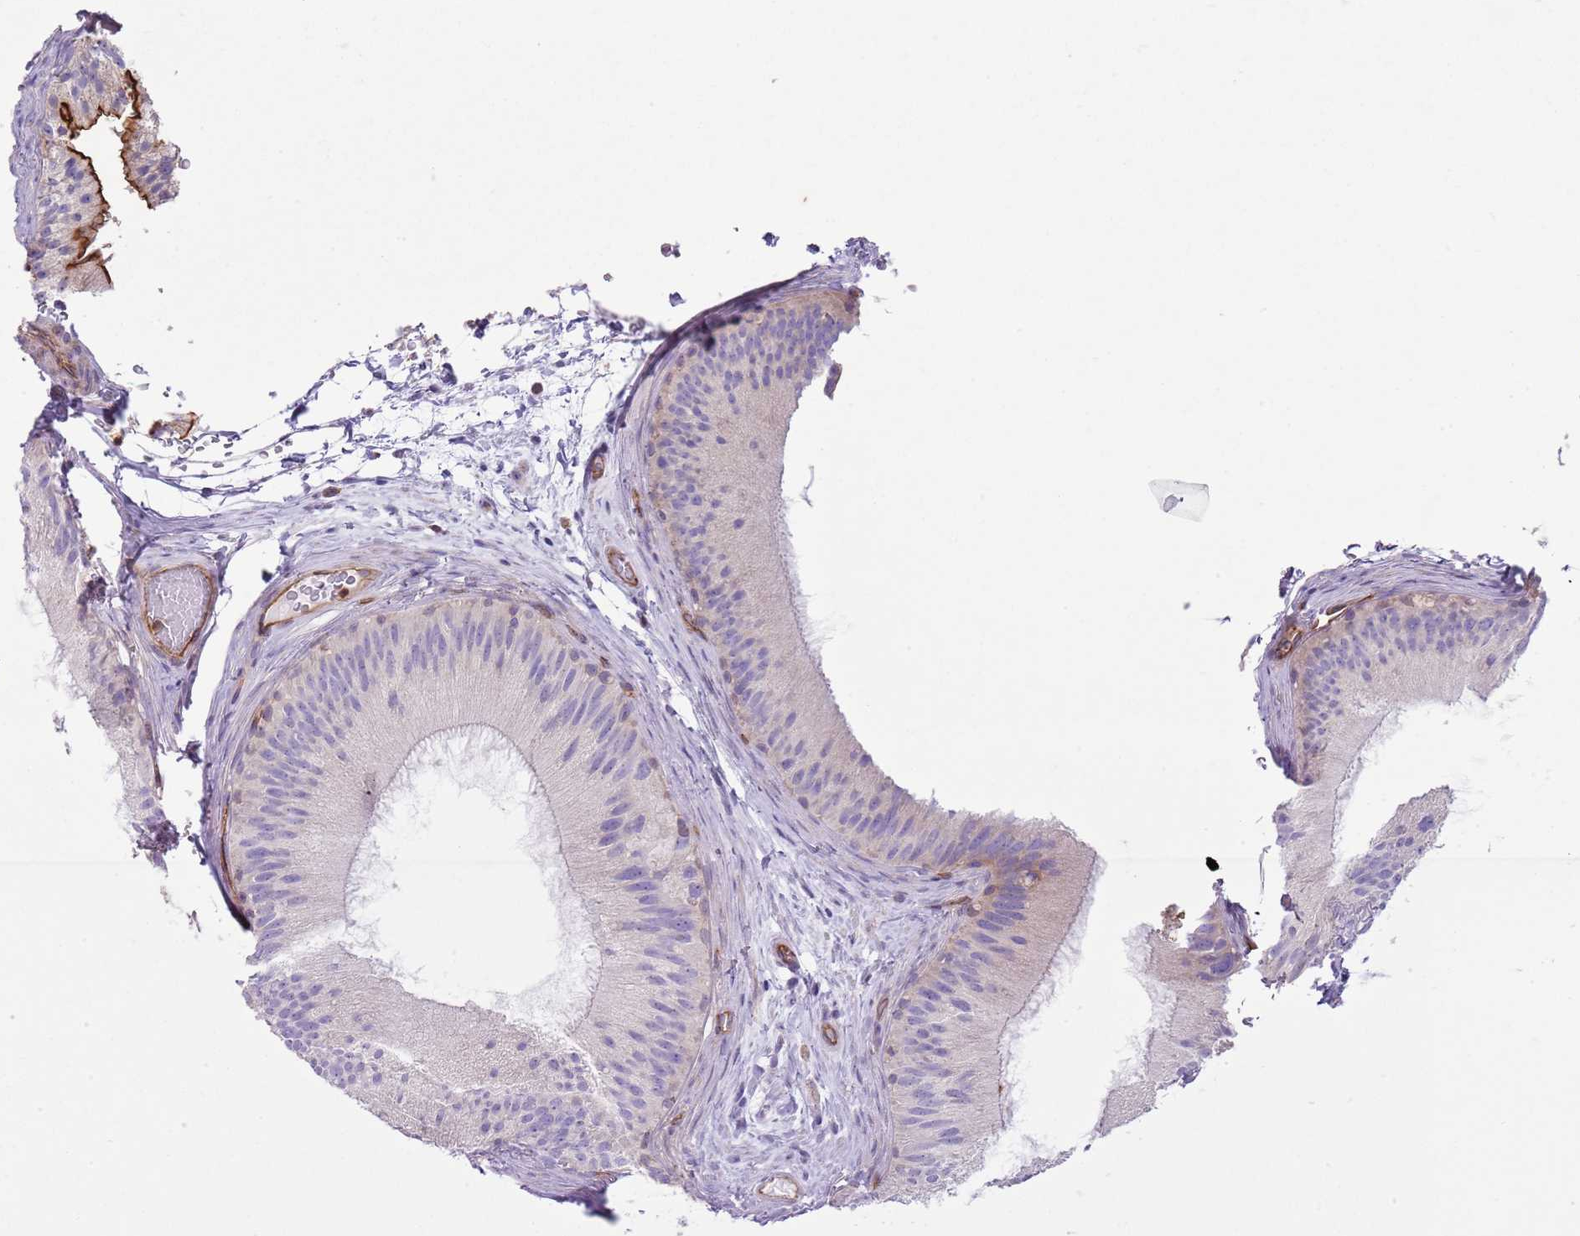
{"staining": {"intensity": "moderate", "quantity": "<25%", "location": "cytoplasmic/membranous"}, "tissue": "epididymis", "cell_type": "Glandular cells", "image_type": "normal", "snomed": [{"axis": "morphology", "description": "Normal tissue, NOS"}, {"axis": "topography", "description": "Epididymis"}], "caption": "Immunohistochemistry photomicrograph of benign epididymis: epididymis stained using immunohistochemistry (IHC) reveals low levels of moderate protein expression localized specifically in the cytoplasmic/membranous of glandular cells, appearing as a cytoplasmic/membranous brown color.", "gene": "GNAI1", "patient": {"sex": "male", "age": 45}}